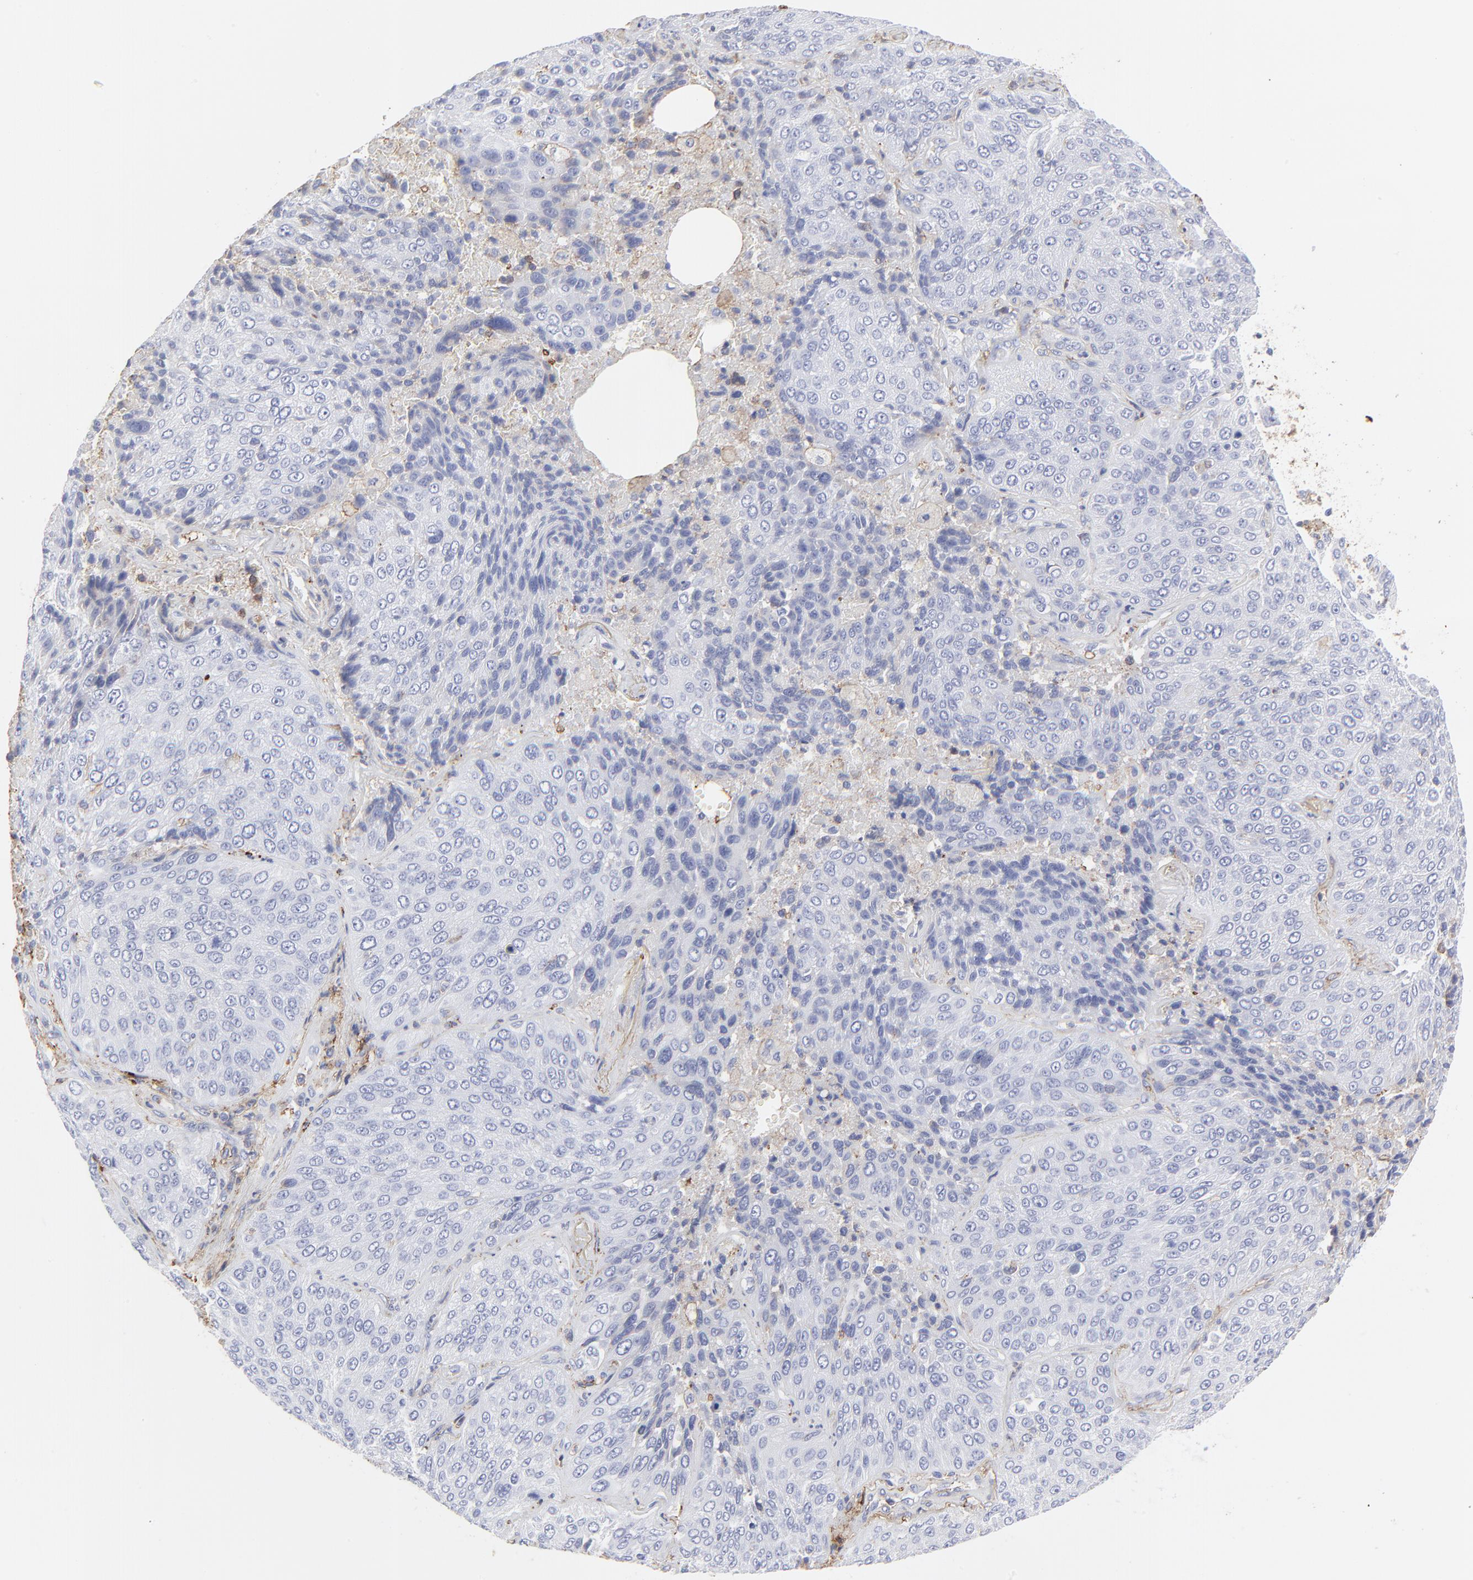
{"staining": {"intensity": "negative", "quantity": "none", "location": "none"}, "tissue": "lung cancer", "cell_type": "Tumor cells", "image_type": "cancer", "snomed": [{"axis": "morphology", "description": "Squamous cell carcinoma, NOS"}, {"axis": "topography", "description": "Lung"}], "caption": "Squamous cell carcinoma (lung) stained for a protein using IHC shows no staining tumor cells.", "gene": "ANXA6", "patient": {"sex": "male", "age": 54}}